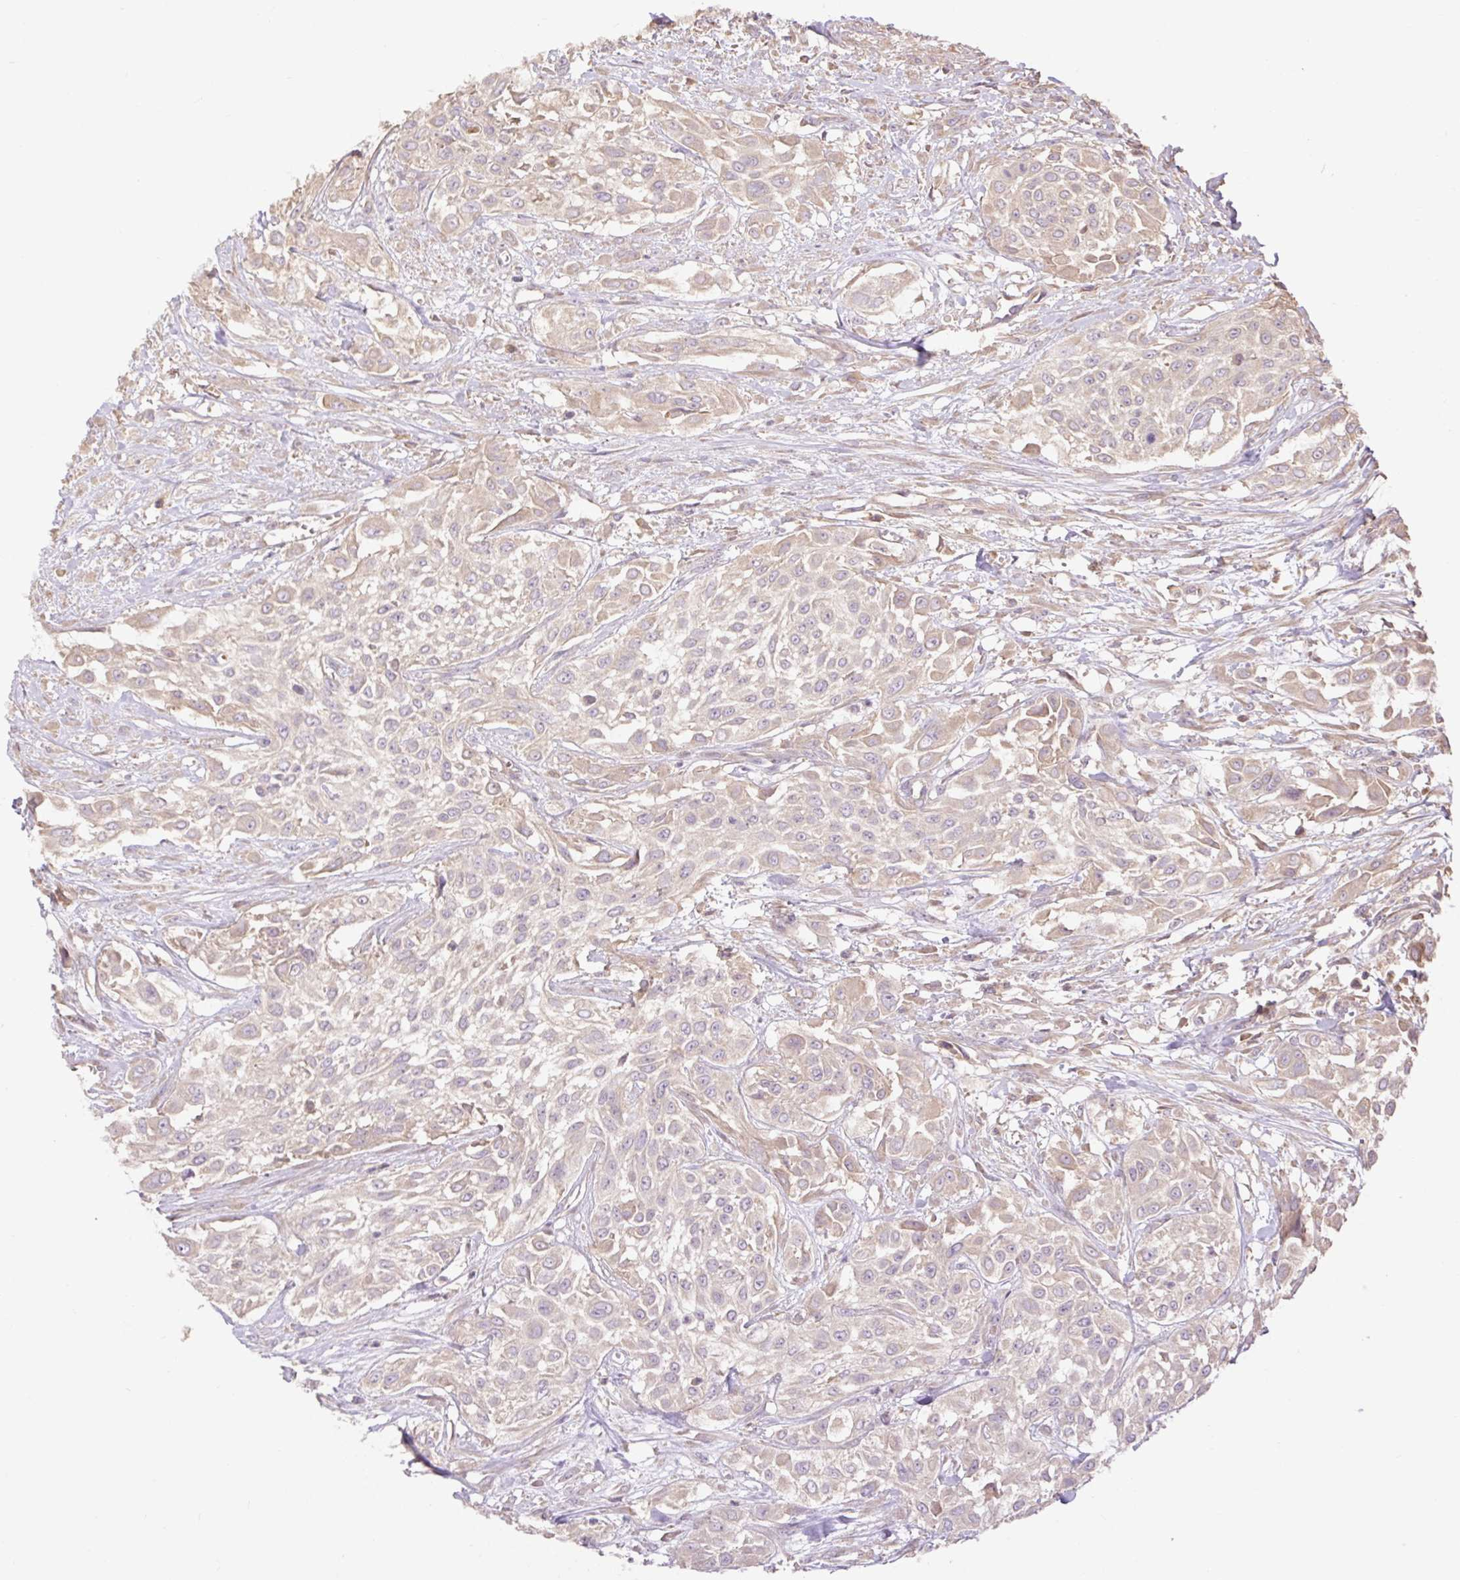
{"staining": {"intensity": "weak", "quantity": "<25%", "location": "cytoplasmic/membranous"}, "tissue": "urothelial cancer", "cell_type": "Tumor cells", "image_type": "cancer", "snomed": [{"axis": "morphology", "description": "Urothelial carcinoma, High grade"}, {"axis": "topography", "description": "Urinary bladder"}], "caption": "Urothelial cancer was stained to show a protein in brown. There is no significant positivity in tumor cells.", "gene": "DESI1", "patient": {"sex": "male", "age": 57}}